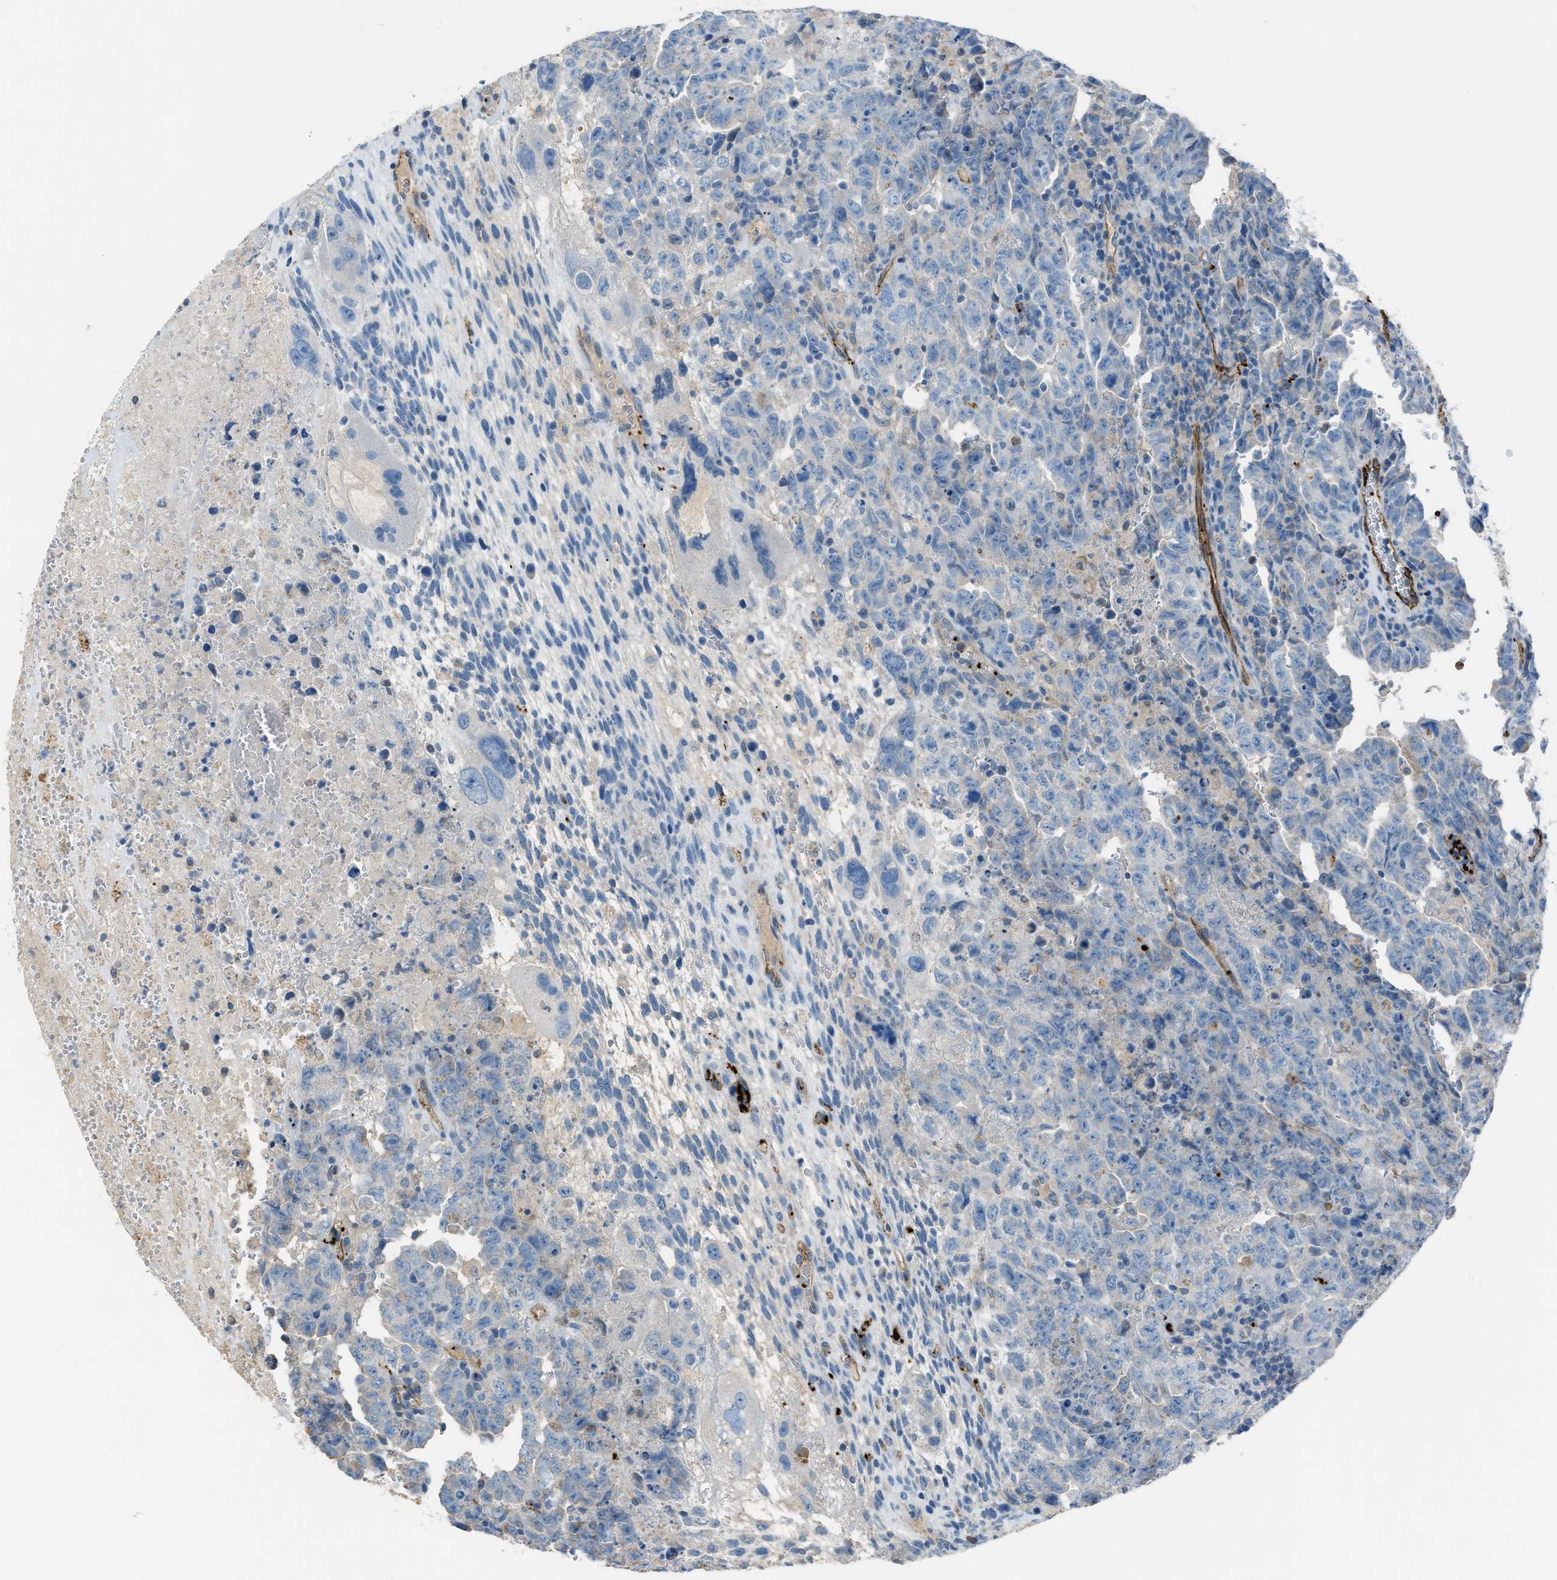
{"staining": {"intensity": "negative", "quantity": "none", "location": "none"}, "tissue": "testis cancer", "cell_type": "Tumor cells", "image_type": "cancer", "snomed": [{"axis": "morphology", "description": "Carcinoma, Embryonal, NOS"}, {"axis": "topography", "description": "Testis"}], "caption": "Tumor cells are negative for protein expression in human testis embryonal carcinoma.", "gene": "SLC22A15", "patient": {"sex": "male", "age": 28}}